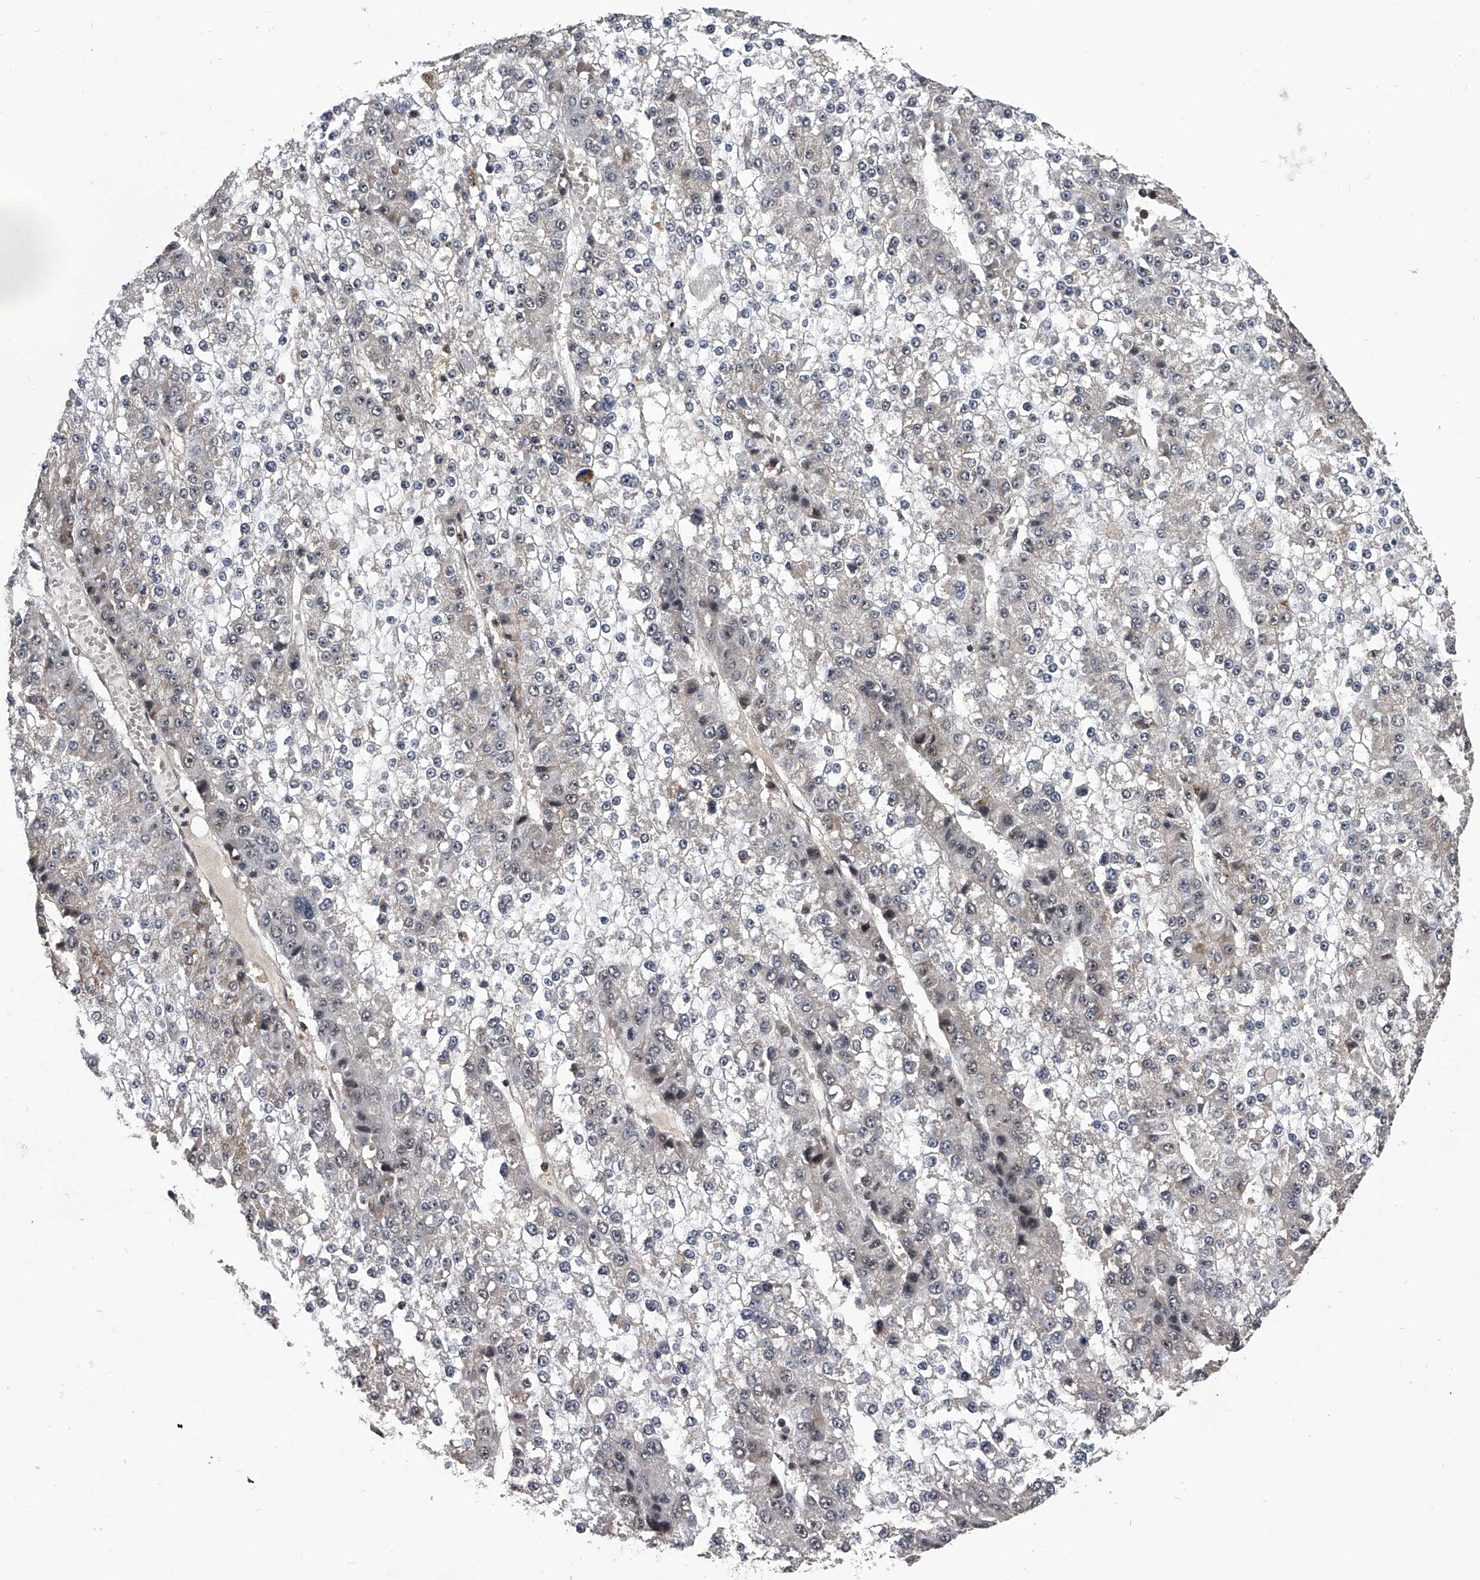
{"staining": {"intensity": "negative", "quantity": "none", "location": "none"}, "tissue": "liver cancer", "cell_type": "Tumor cells", "image_type": "cancer", "snomed": [{"axis": "morphology", "description": "Carcinoma, Hepatocellular, NOS"}, {"axis": "topography", "description": "Liver"}], "caption": "Tumor cells show no significant staining in liver hepatocellular carcinoma.", "gene": "EFCAB7", "patient": {"sex": "female", "age": 73}}